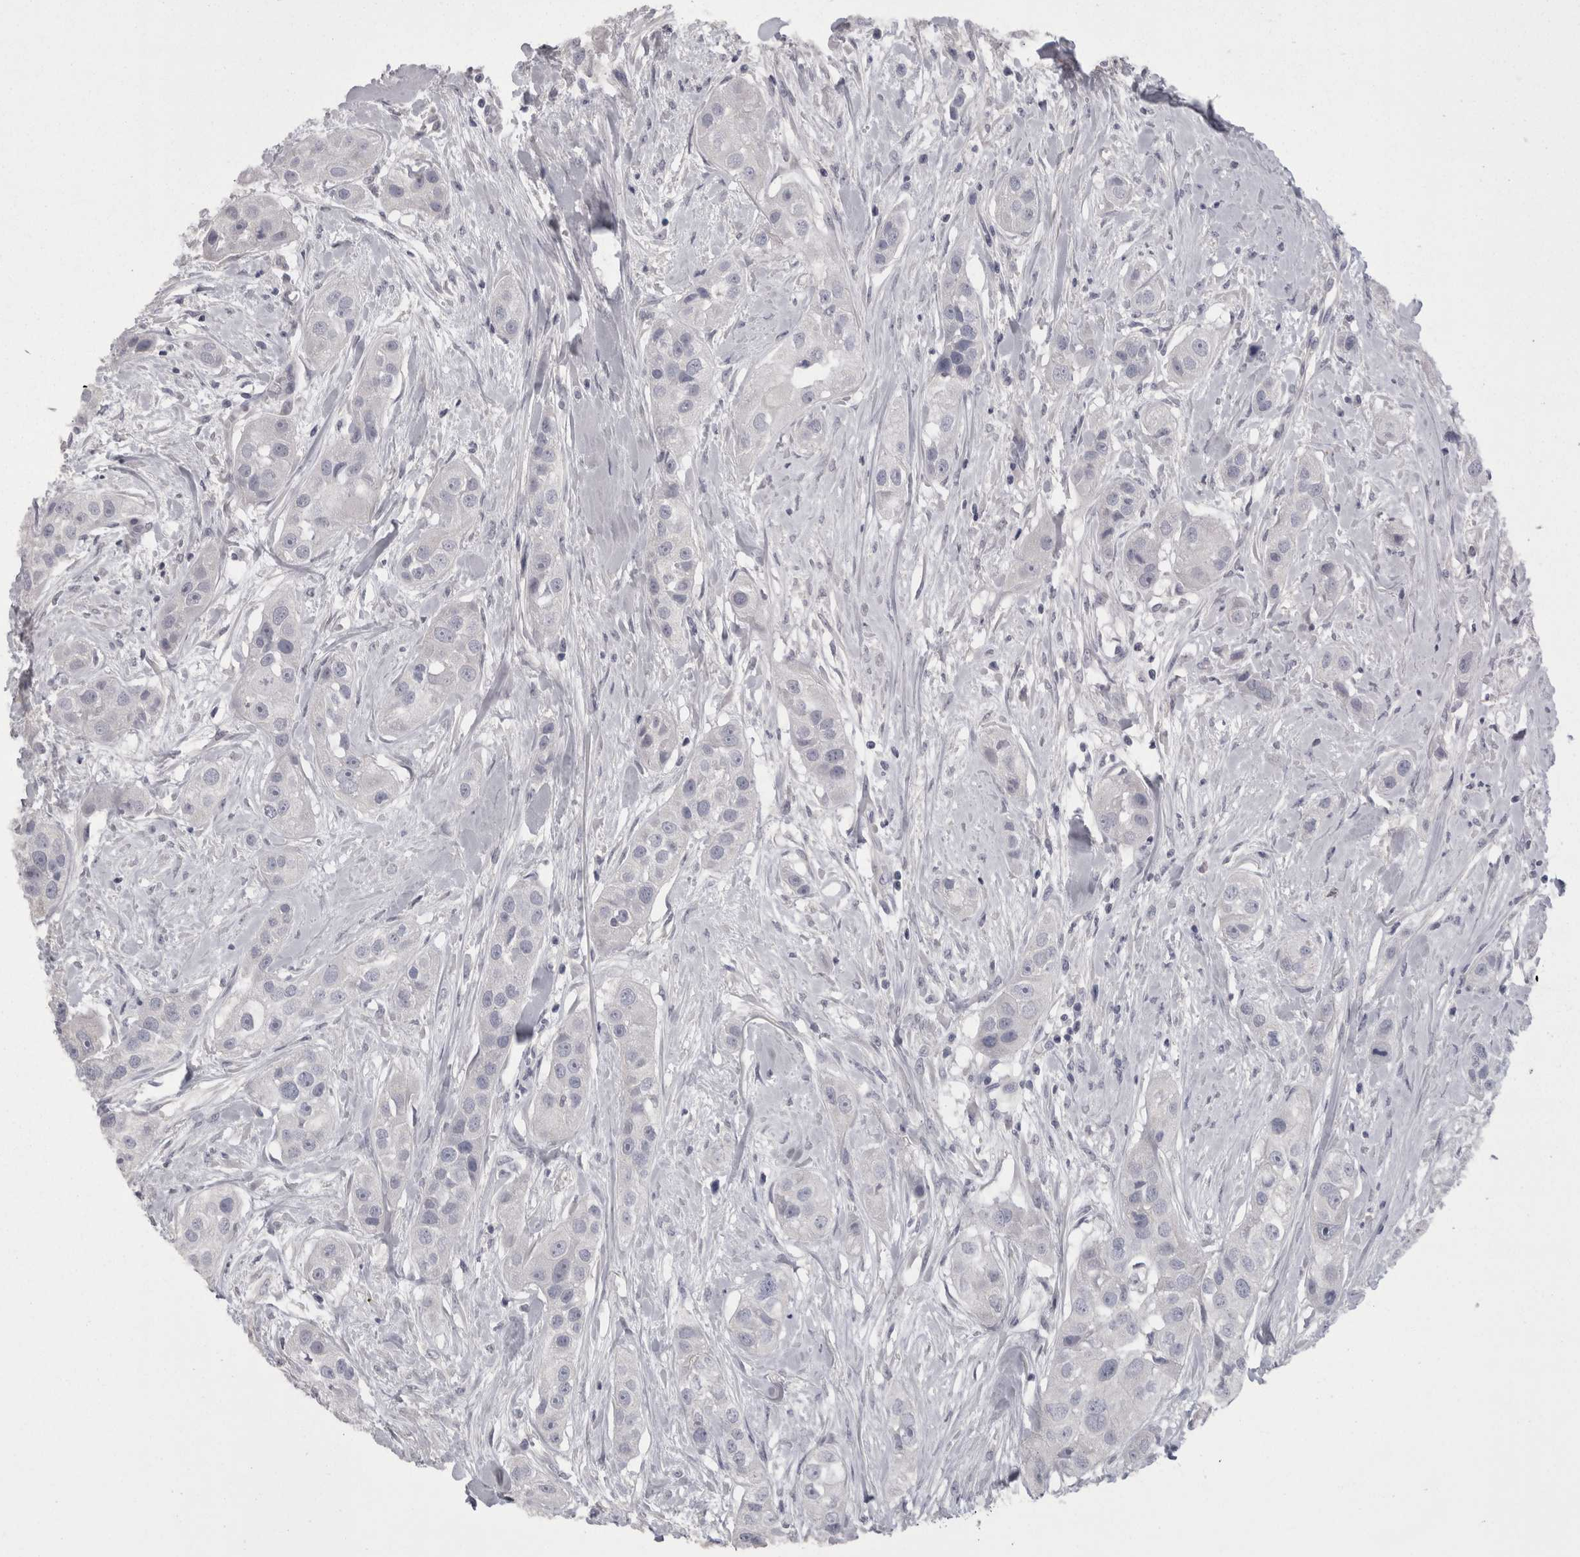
{"staining": {"intensity": "negative", "quantity": "none", "location": "none"}, "tissue": "head and neck cancer", "cell_type": "Tumor cells", "image_type": "cancer", "snomed": [{"axis": "morphology", "description": "Normal tissue, NOS"}, {"axis": "morphology", "description": "Squamous cell carcinoma, NOS"}, {"axis": "topography", "description": "Skeletal muscle"}, {"axis": "topography", "description": "Head-Neck"}], "caption": "A photomicrograph of human head and neck cancer (squamous cell carcinoma) is negative for staining in tumor cells. (IHC, brightfield microscopy, high magnification).", "gene": "CAMK2D", "patient": {"sex": "male", "age": 51}}